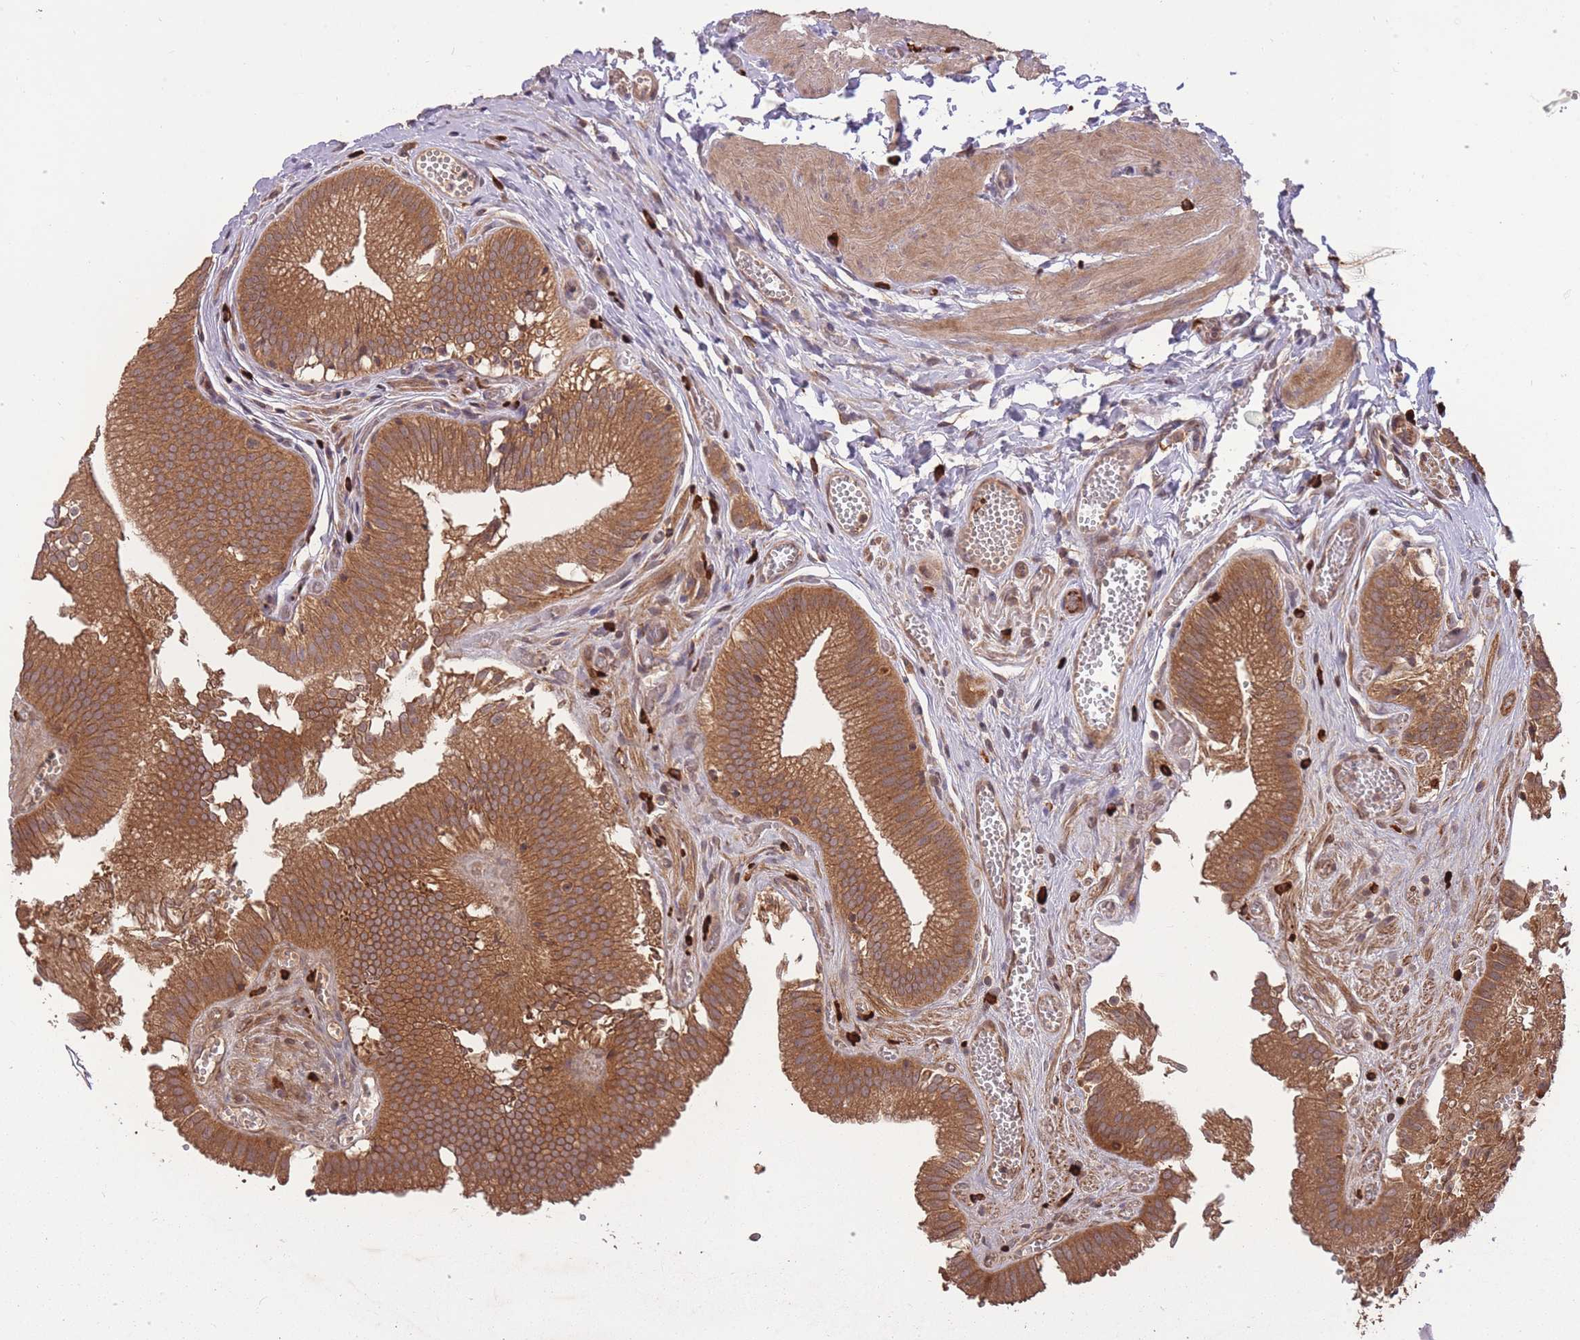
{"staining": {"intensity": "strong", "quantity": ">75%", "location": "cytoplasmic/membranous"}, "tissue": "gallbladder", "cell_type": "Glandular cells", "image_type": "normal", "snomed": [{"axis": "morphology", "description": "Normal tissue, NOS"}, {"axis": "topography", "description": "Gallbladder"}, {"axis": "topography", "description": "Peripheral nerve tissue"}], "caption": "A high amount of strong cytoplasmic/membranous positivity is appreciated in approximately >75% of glandular cells in unremarkable gallbladder.", "gene": "ERBB3", "patient": {"sex": "male", "age": 17}}